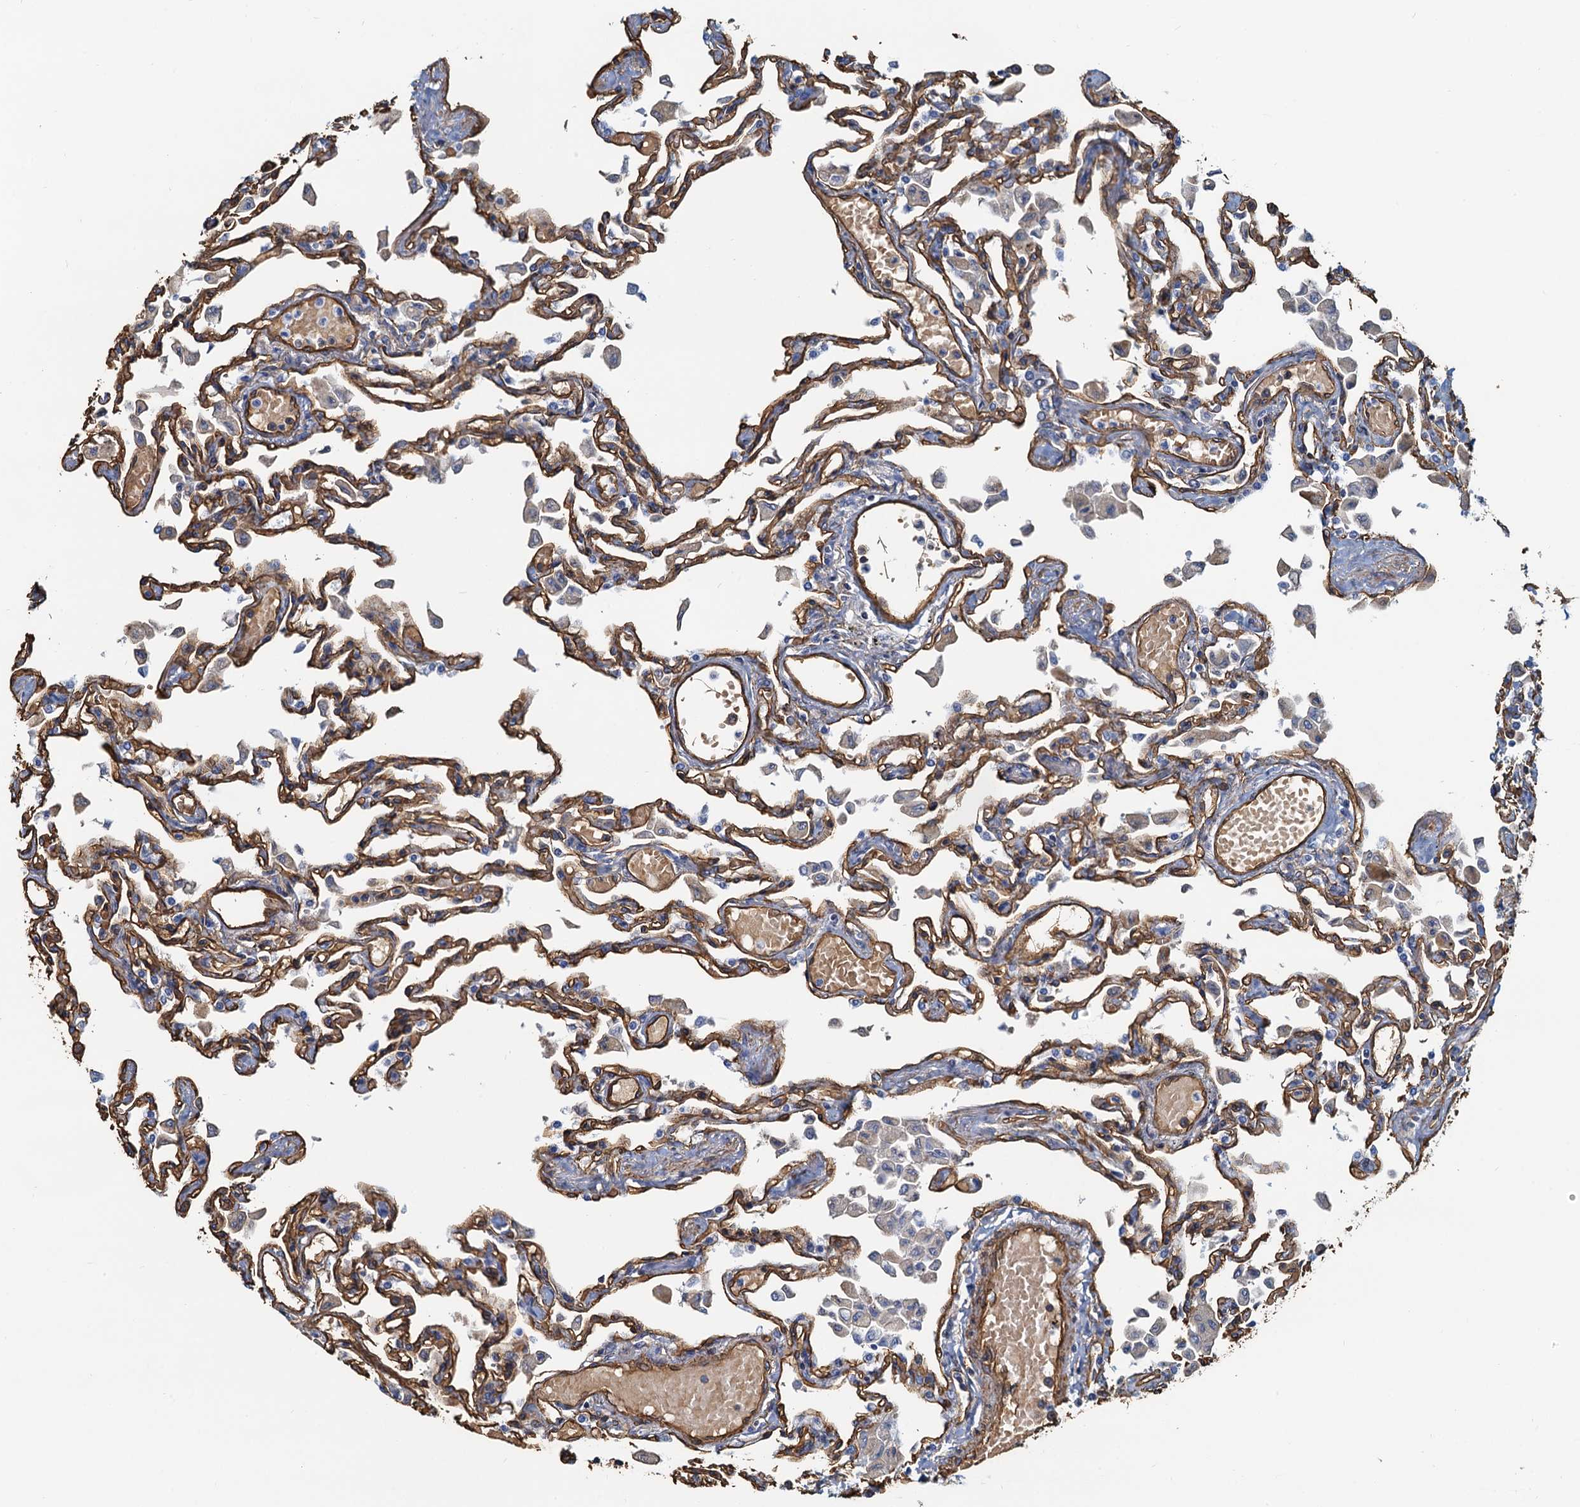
{"staining": {"intensity": "moderate", "quantity": ">75%", "location": "cytoplasmic/membranous"}, "tissue": "lung", "cell_type": "Alveolar cells", "image_type": "normal", "snomed": [{"axis": "morphology", "description": "Normal tissue, NOS"}, {"axis": "topography", "description": "Bronchus"}, {"axis": "topography", "description": "Lung"}], "caption": "Immunohistochemical staining of benign human lung shows medium levels of moderate cytoplasmic/membranous expression in approximately >75% of alveolar cells. The staining was performed using DAB (3,3'-diaminobenzidine), with brown indicating positive protein expression. Nuclei are stained blue with hematoxylin.", "gene": "DGKG", "patient": {"sex": "female", "age": 49}}